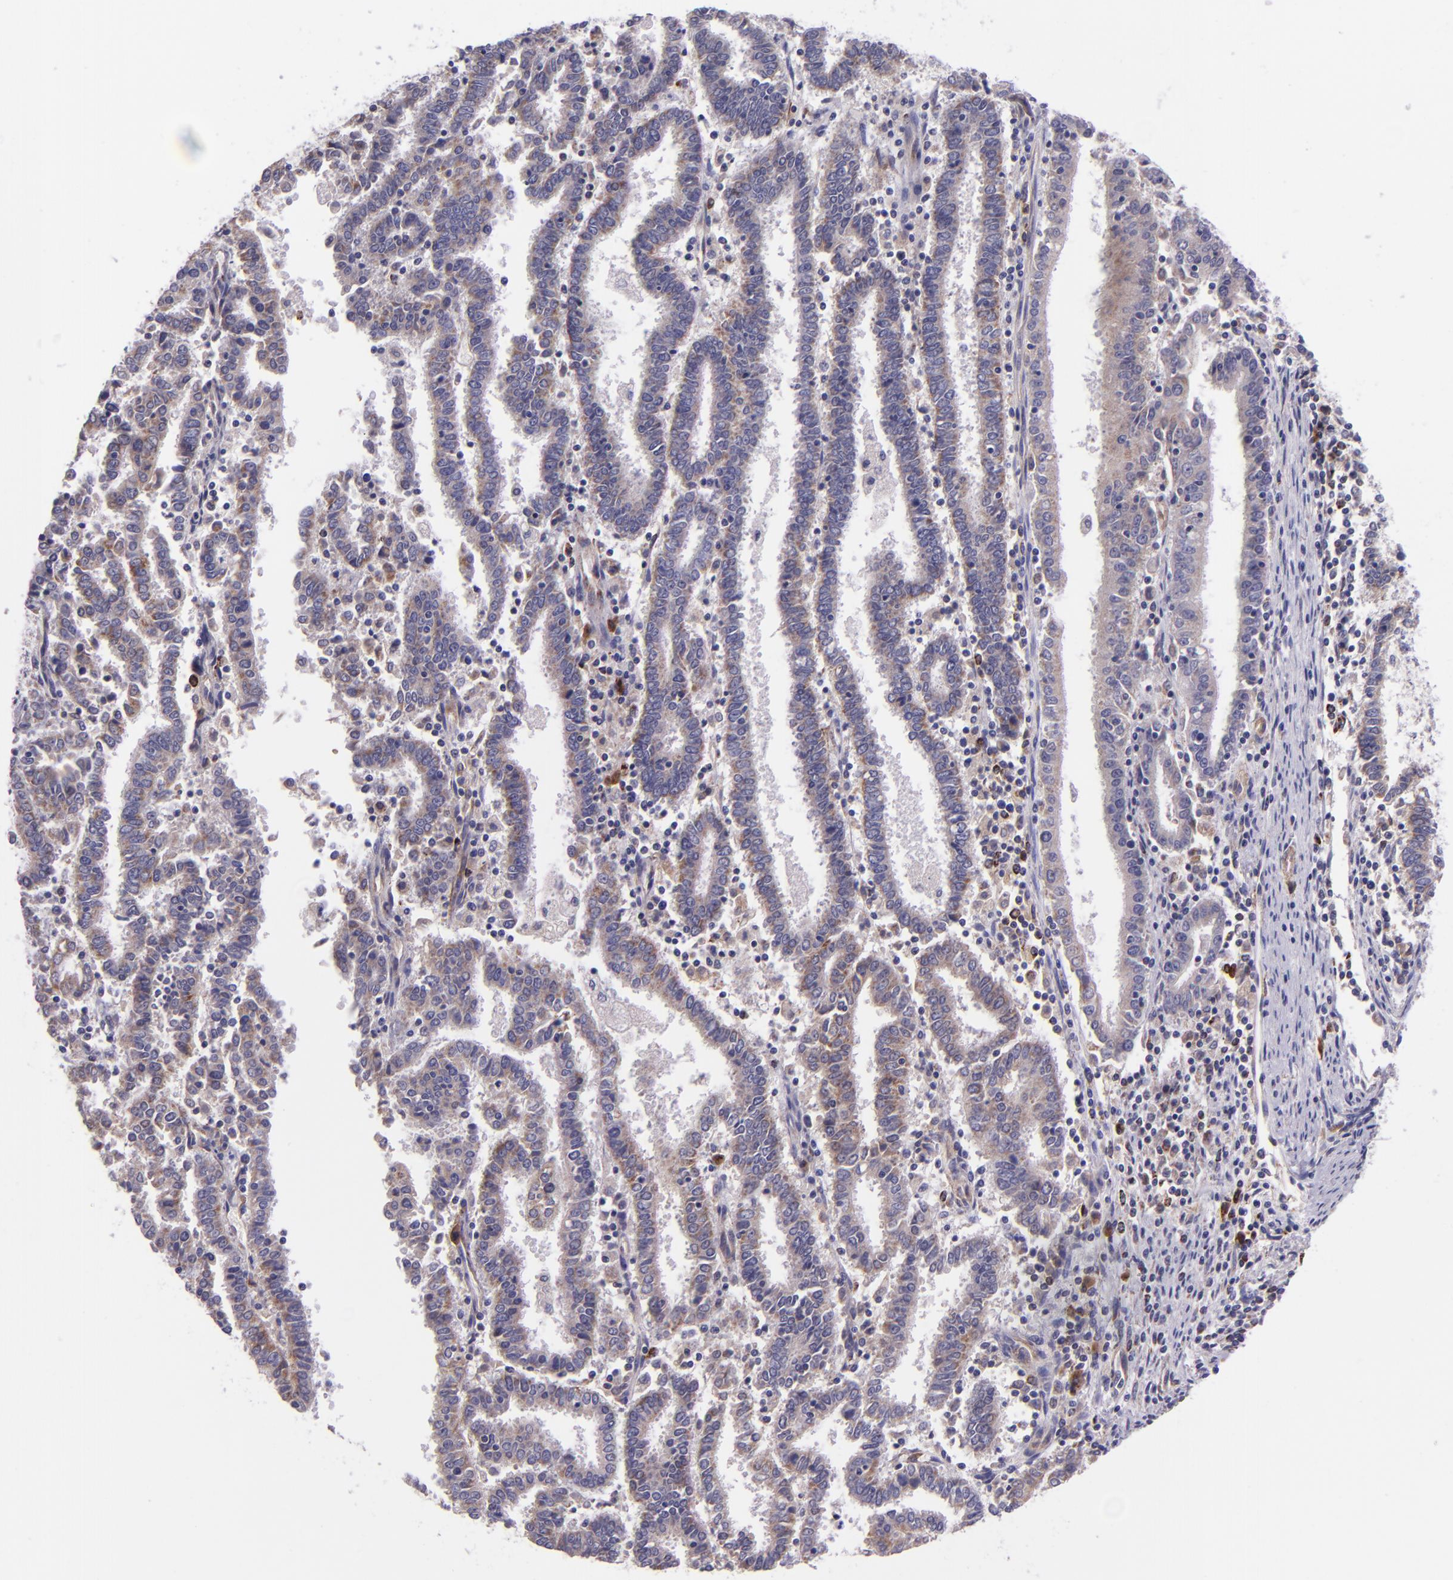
{"staining": {"intensity": "weak", "quantity": "25%-75%", "location": "cytoplasmic/membranous"}, "tissue": "endometrial cancer", "cell_type": "Tumor cells", "image_type": "cancer", "snomed": [{"axis": "morphology", "description": "Adenocarcinoma, NOS"}, {"axis": "topography", "description": "Uterus"}], "caption": "Human adenocarcinoma (endometrial) stained with a brown dye shows weak cytoplasmic/membranous positive positivity in about 25%-75% of tumor cells.", "gene": "IDH3G", "patient": {"sex": "female", "age": 83}}